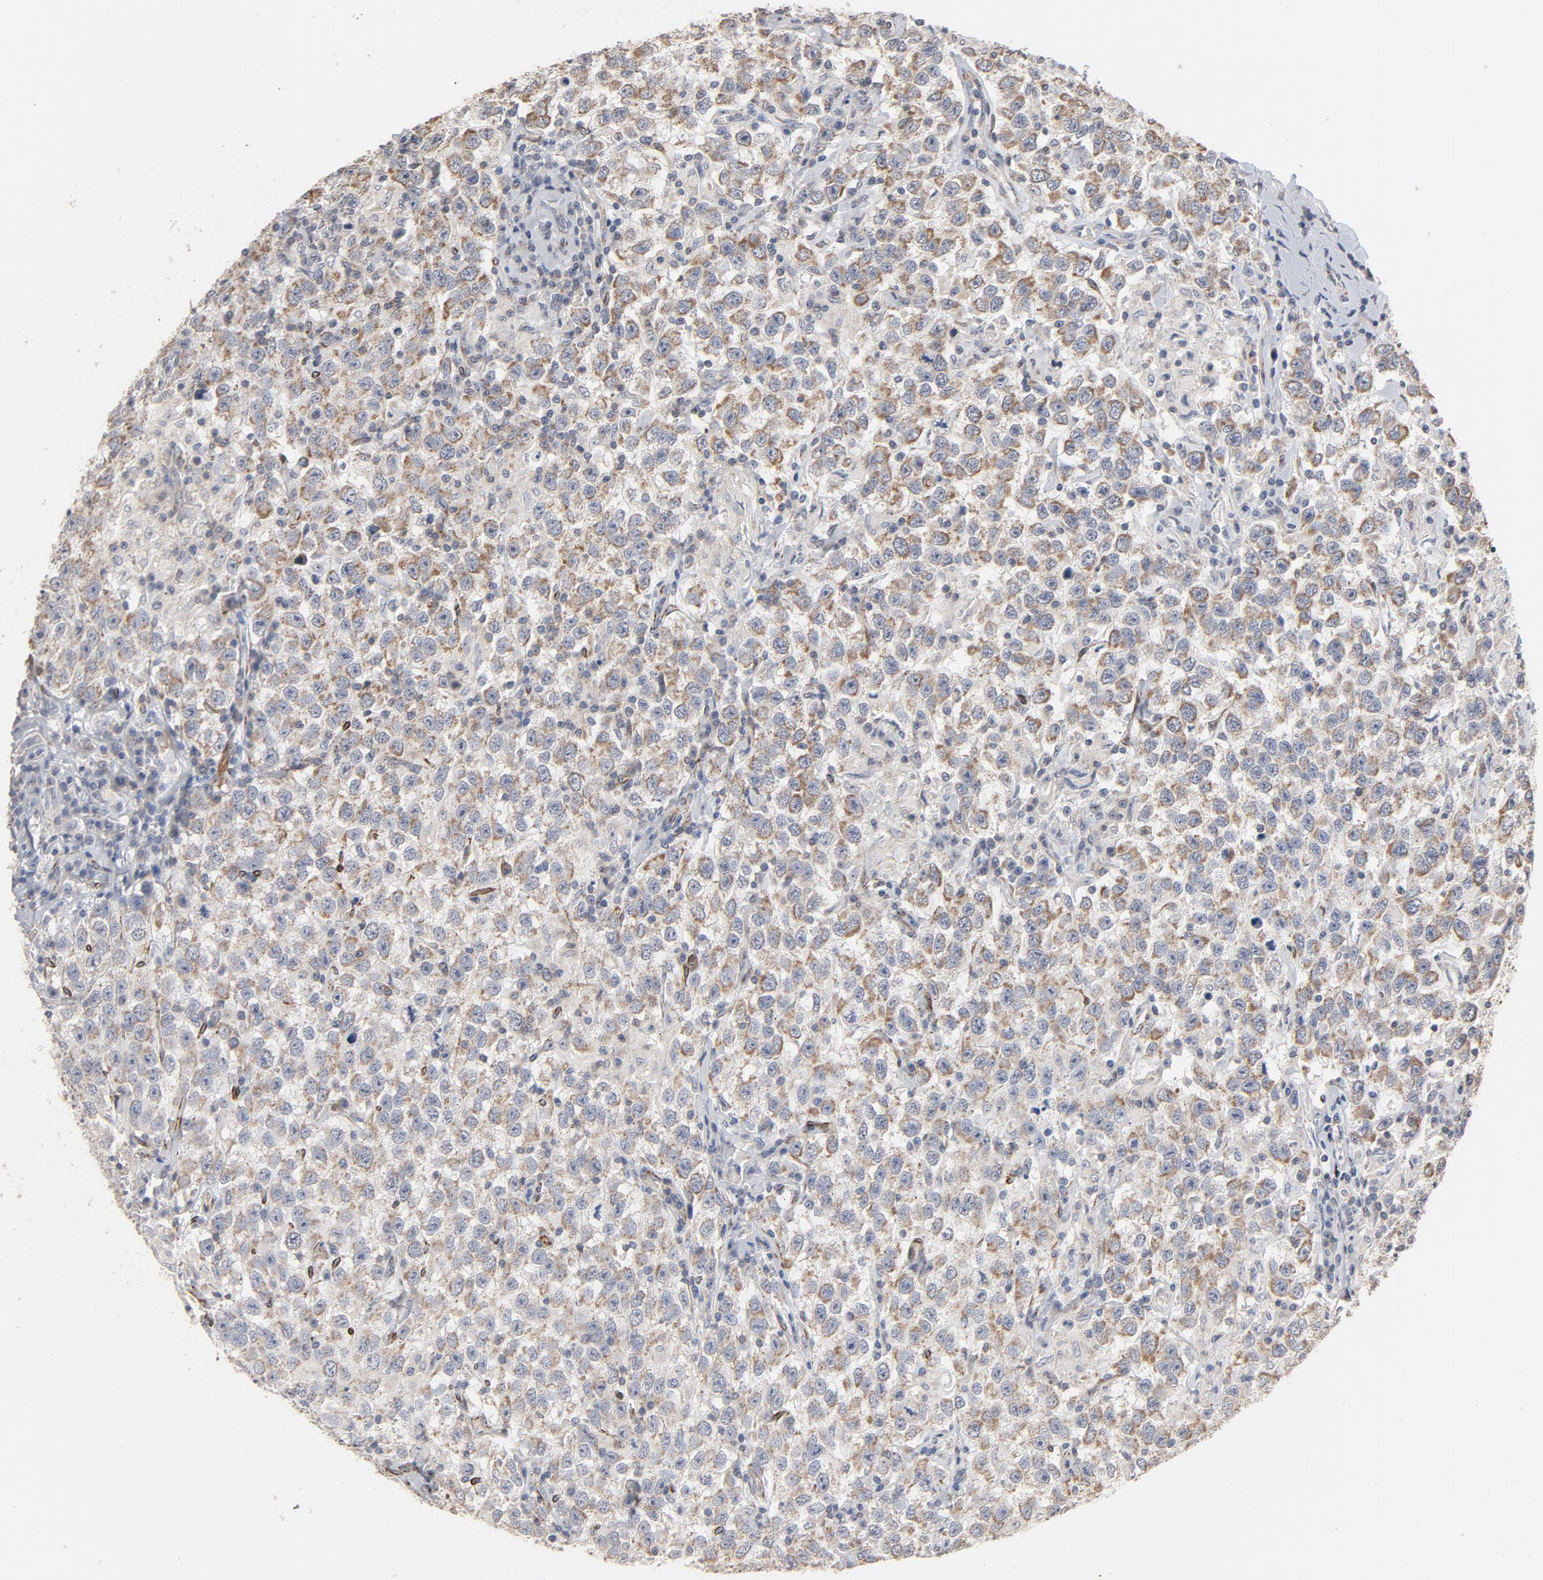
{"staining": {"intensity": "weak", "quantity": "25%-75%", "location": "cytoplasmic/membranous"}, "tissue": "testis cancer", "cell_type": "Tumor cells", "image_type": "cancer", "snomed": [{"axis": "morphology", "description": "Seminoma, NOS"}, {"axis": "topography", "description": "Testis"}], "caption": "Immunohistochemical staining of human seminoma (testis) exhibits low levels of weak cytoplasmic/membranous protein expression in about 25%-75% of tumor cells. Nuclei are stained in blue.", "gene": "GNG2", "patient": {"sex": "male", "age": 41}}